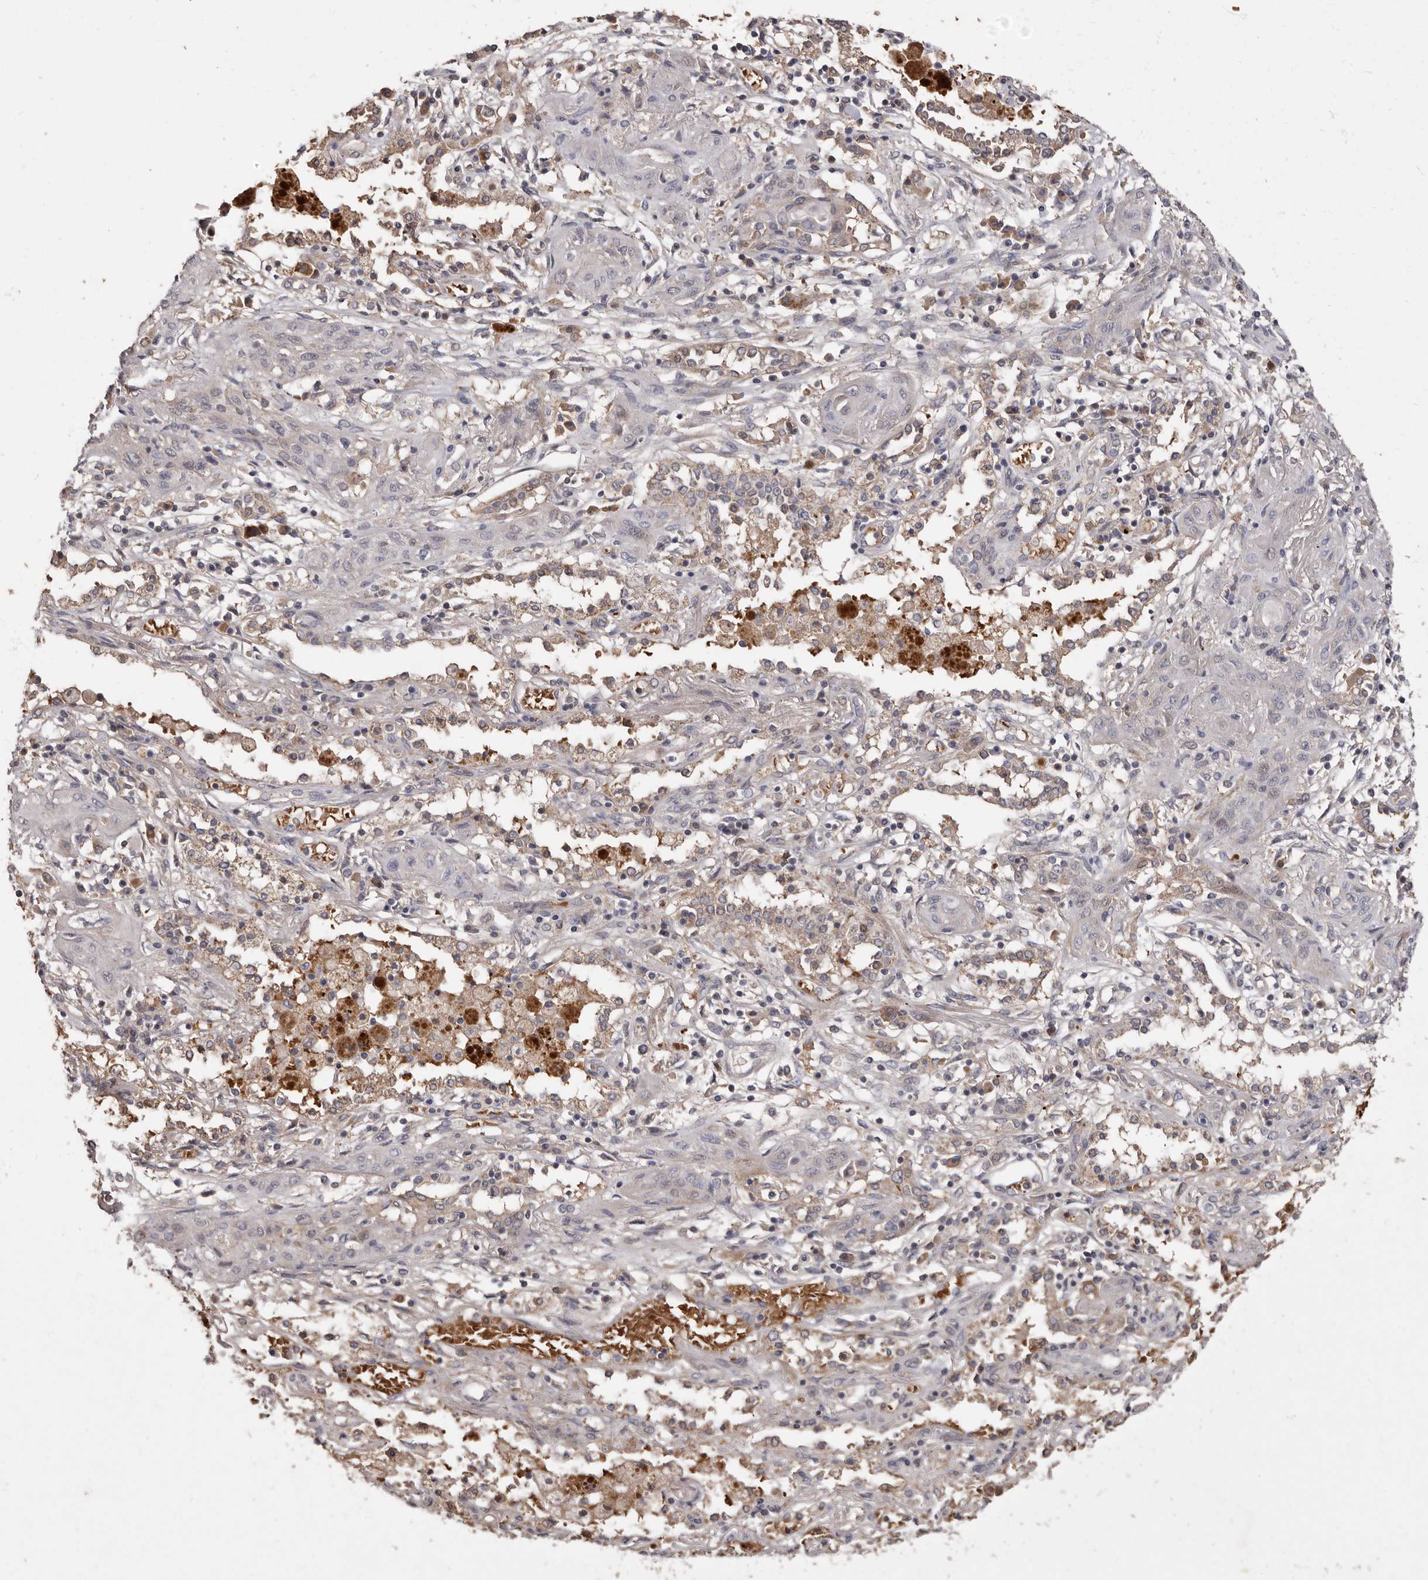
{"staining": {"intensity": "weak", "quantity": "<25%", "location": "cytoplasmic/membranous"}, "tissue": "lung cancer", "cell_type": "Tumor cells", "image_type": "cancer", "snomed": [{"axis": "morphology", "description": "Squamous cell carcinoma, NOS"}, {"axis": "topography", "description": "Lung"}], "caption": "An image of lung cancer stained for a protein shows no brown staining in tumor cells.", "gene": "KIF26B", "patient": {"sex": "female", "age": 47}}